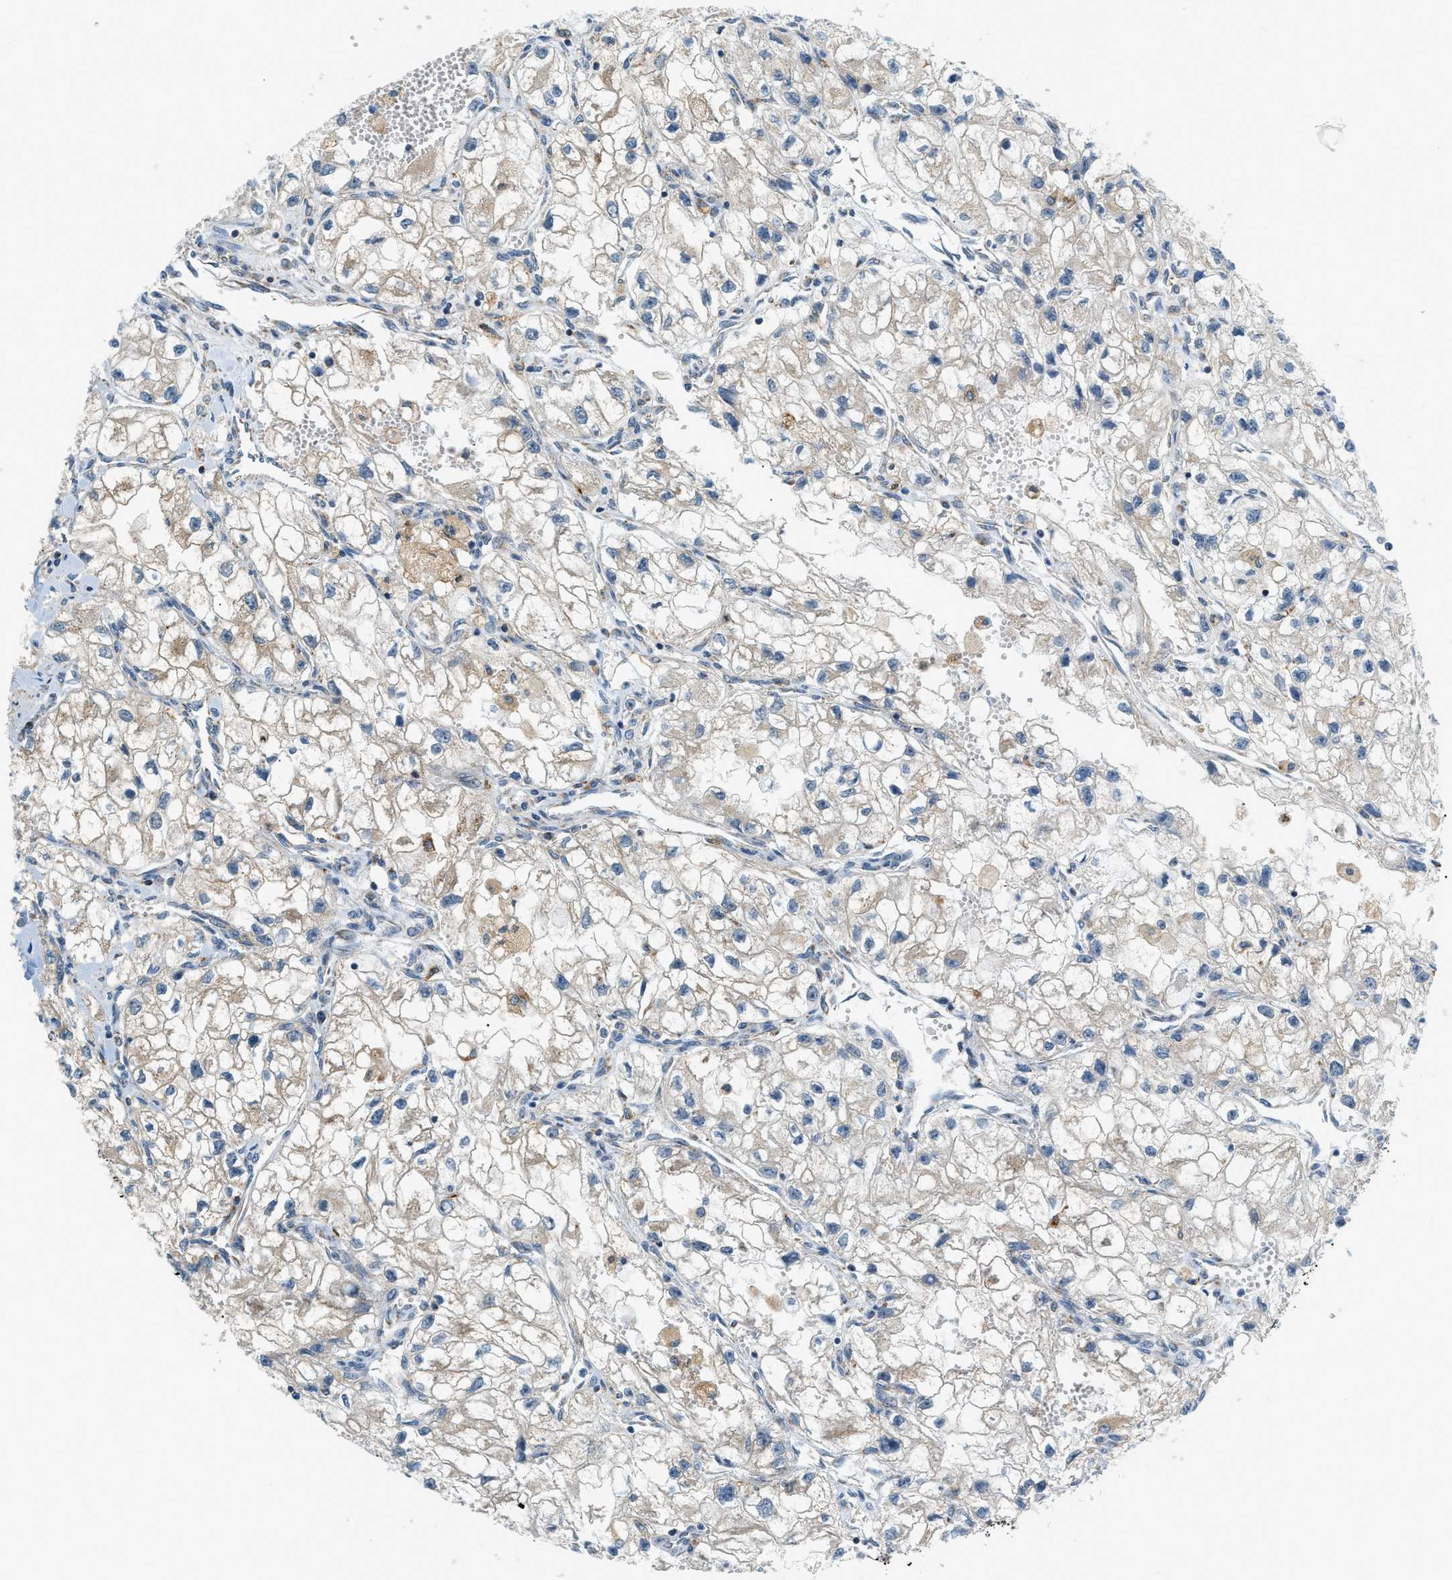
{"staining": {"intensity": "weak", "quantity": "<25%", "location": "cytoplasmic/membranous"}, "tissue": "renal cancer", "cell_type": "Tumor cells", "image_type": "cancer", "snomed": [{"axis": "morphology", "description": "Adenocarcinoma, NOS"}, {"axis": "topography", "description": "Kidney"}], "caption": "Tumor cells show no significant expression in renal cancer (adenocarcinoma).", "gene": "PIGG", "patient": {"sex": "female", "age": 70}}